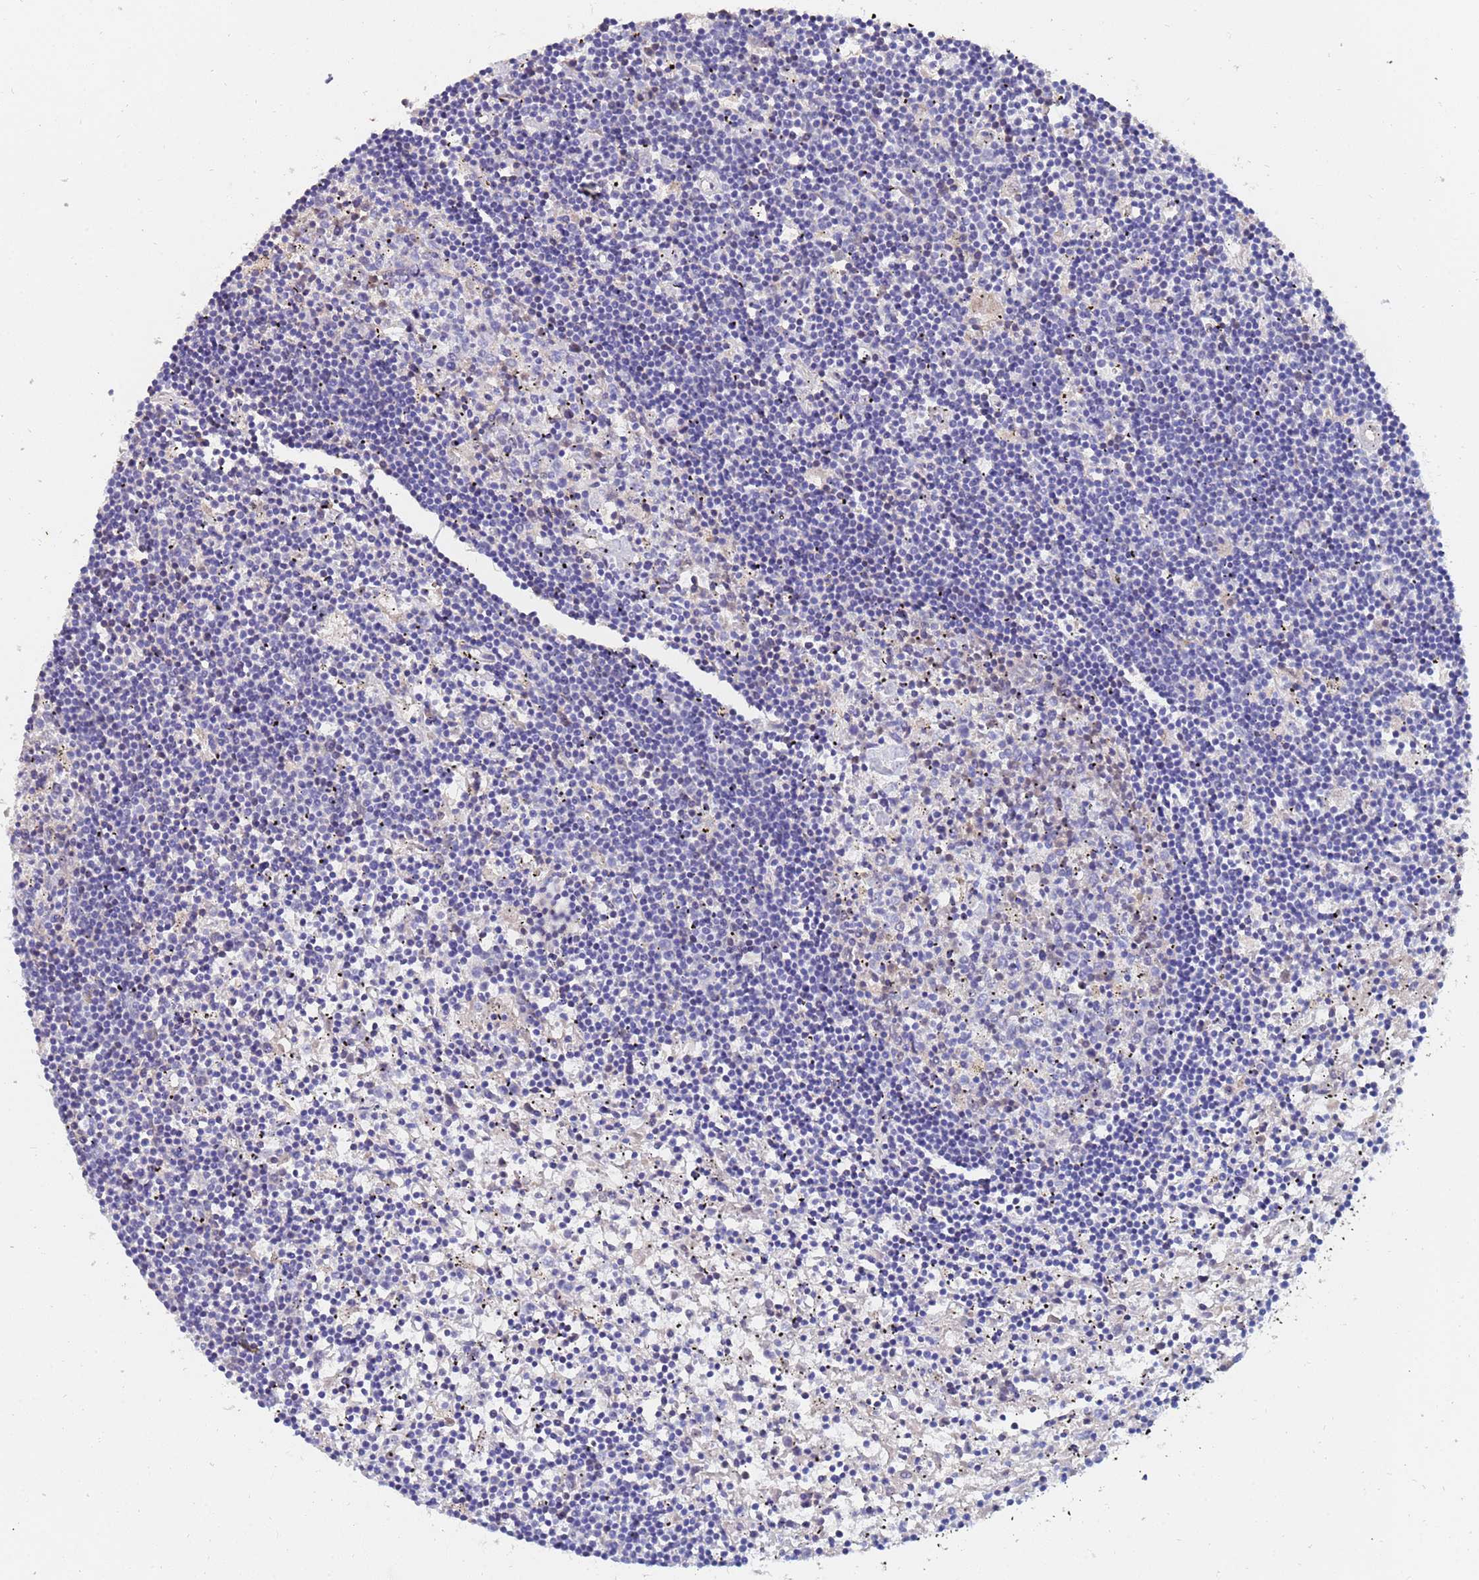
{"staining": {"intensity": "negative", "quantity": "none", "location": "none"}, "tissue": "lymphoma", "cell_type": "Tumor cells", "image_type": "cancer", "snomed": [{"axis": "morphology", "description": "Malignant lymphoma, non-Hodgkin's type, Low grade"}, {"axis": "topography", "description": "Spleen"}], "caption": "Tumor cells are negative for protein expression in human lymphoma.", "gene": "IHO1", "patient": {"sex": "male", "age": 76}}